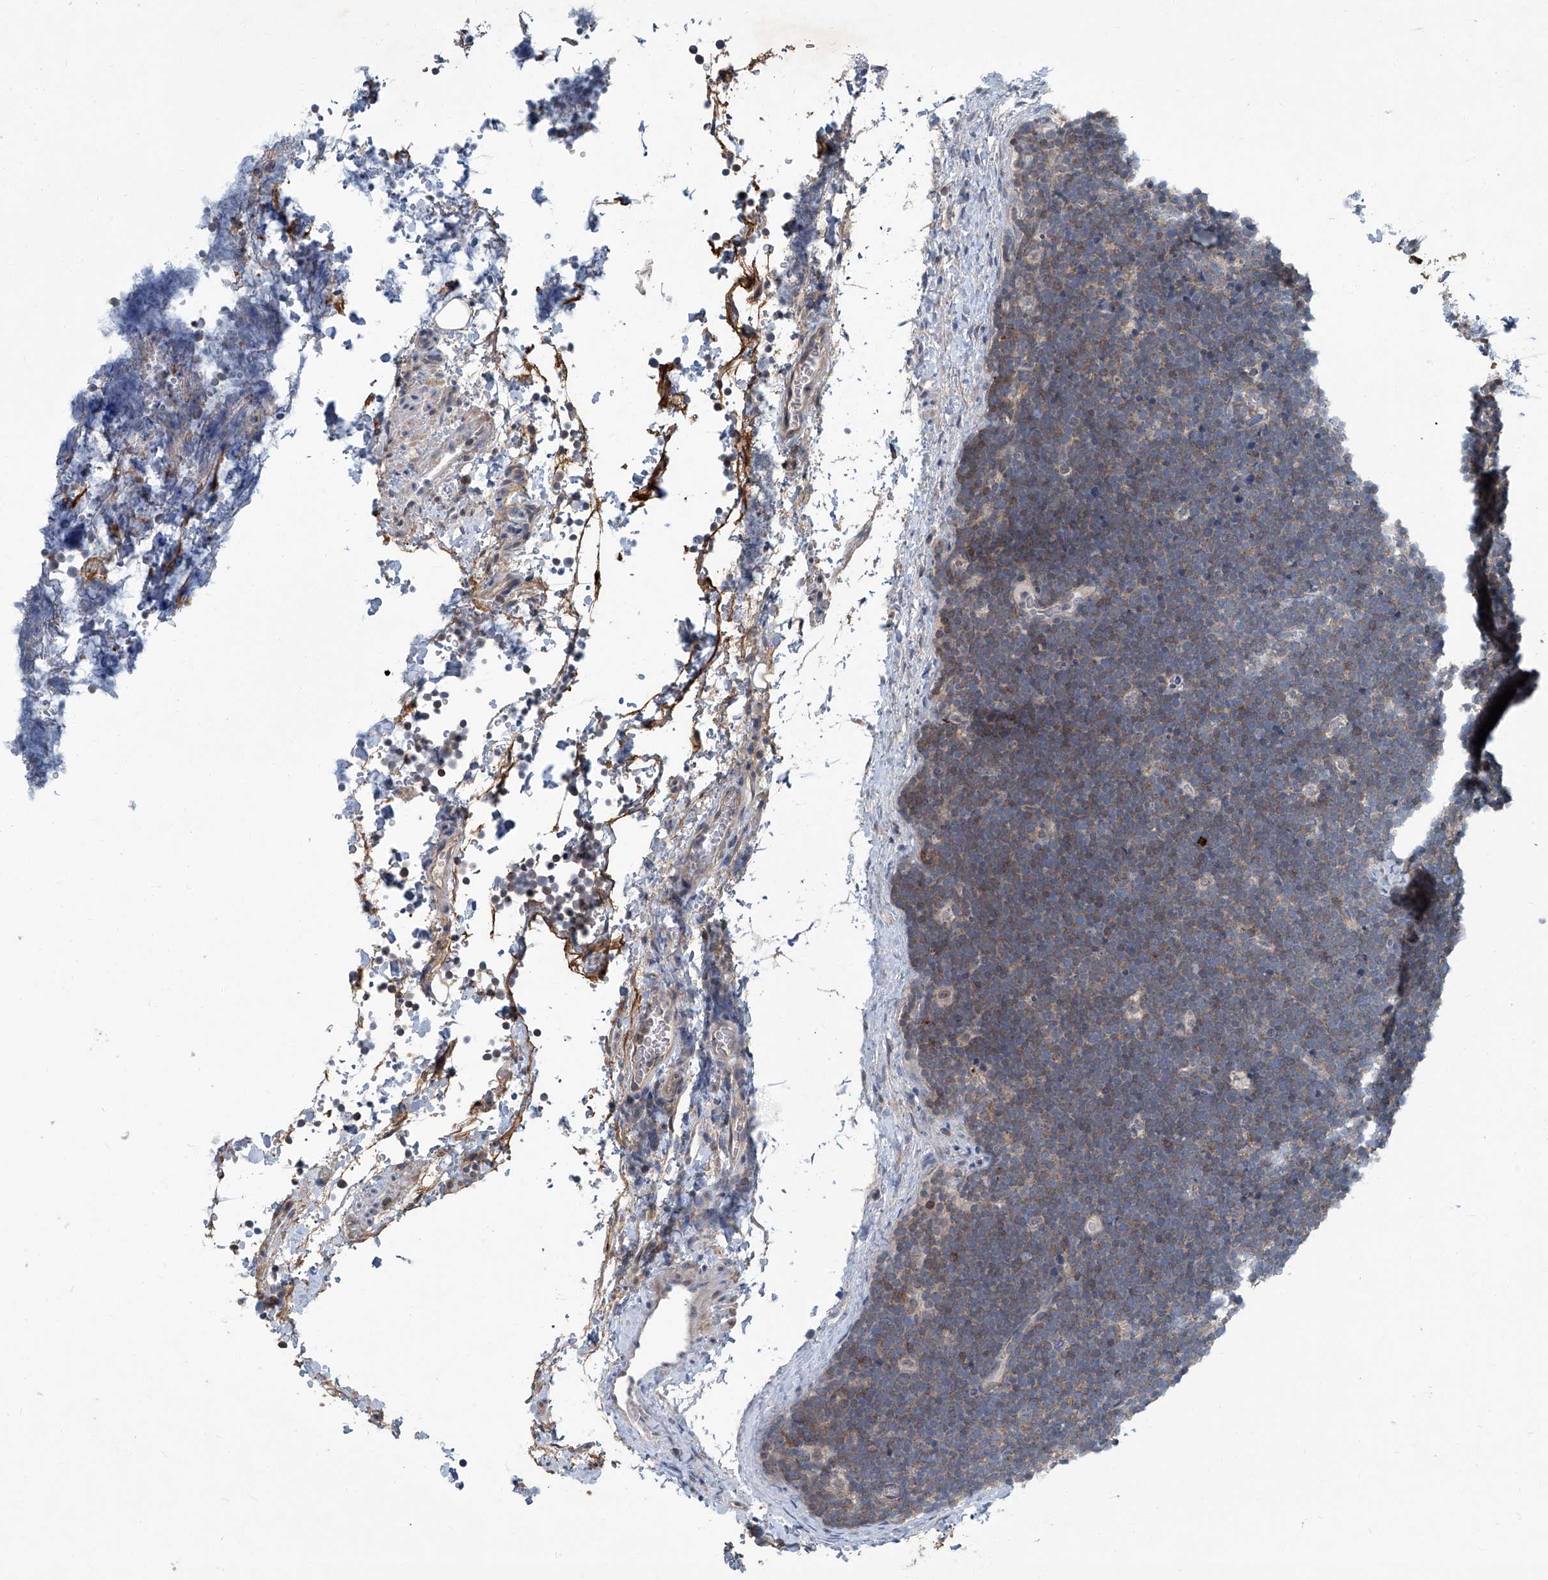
{"staining": {"intensity": "weak", "quantity": ">75%", "location": "cytoplasmic/membranous"}, "tissue": "lymphoma", "cell_type": "Tumor cells", "image_type": "cancer", "snomed": [{"axis": "morphology", "description": "Malignant lymphoma, non-Hodgkin's type, High grade"}, {"axis": "topography", "description": "Lymph node"}], "caption": "This is a micrograph of IHC staining of high-grade malignant lymphoma, non-Hodgkin's type, which shows weak positivity in the cytoplasmic/membranous of tumor cells.", "gene": "AKNAD1", "patient": {"sex": "male", "age": 13}}